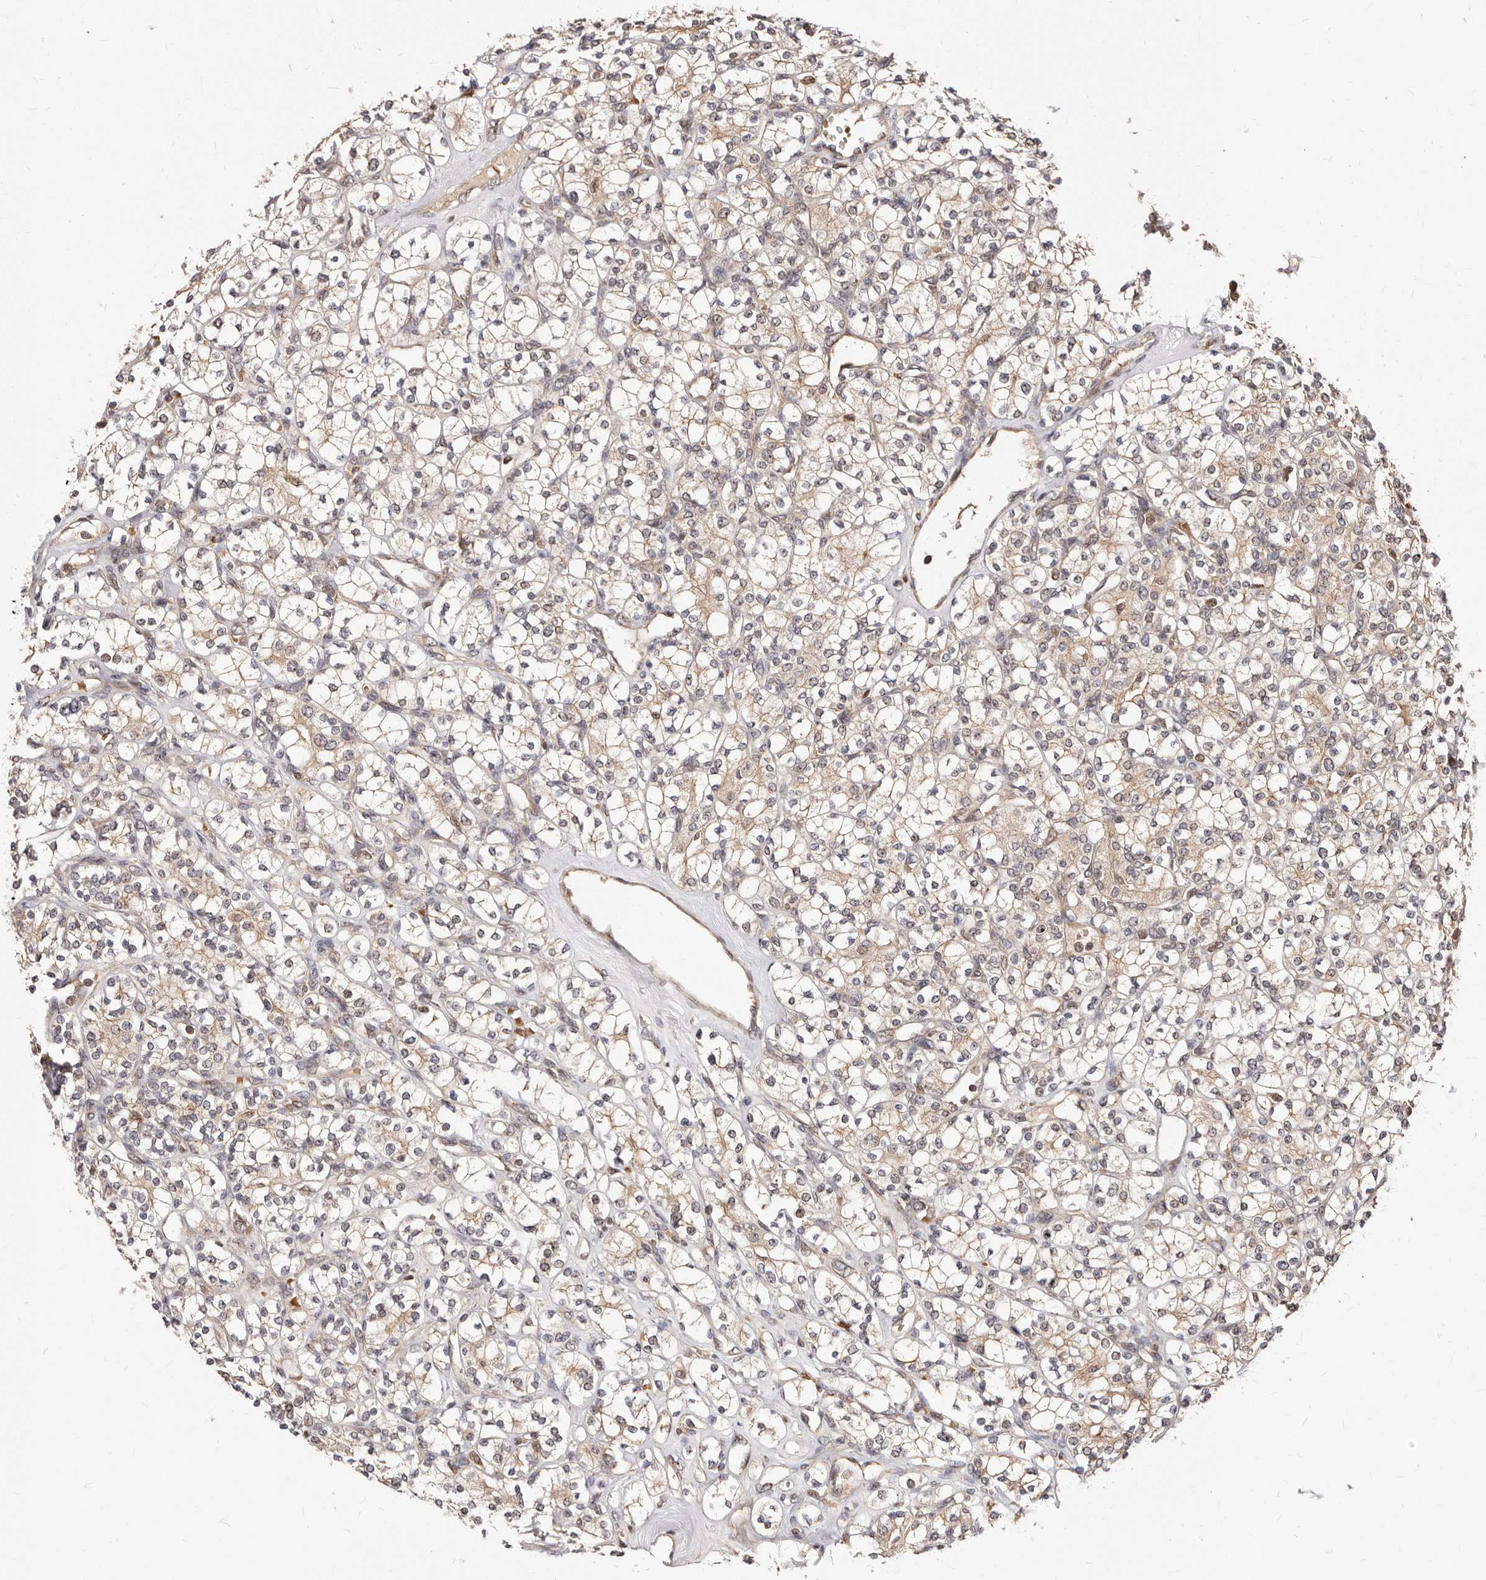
{"staining": {"intensity": "weak", "quantity": "<25%", "location": "cytoplasmic/membranous"}, "tissue": "renal cancer", "cell_type": "Tumor cells", "image_type": "cancer", "snomed": [{"axis": "morphology", "description": "Adenocarcinoma, NOS"}, {"axis": "topography", "description": "Kidney"}], "caption": "This is a micrograph of IHC staining of renal adenocarcinoma, which shows no positivity in tumor cells.", "gene": "APOL6", "patient": {"sex": "male", "age": 77}}